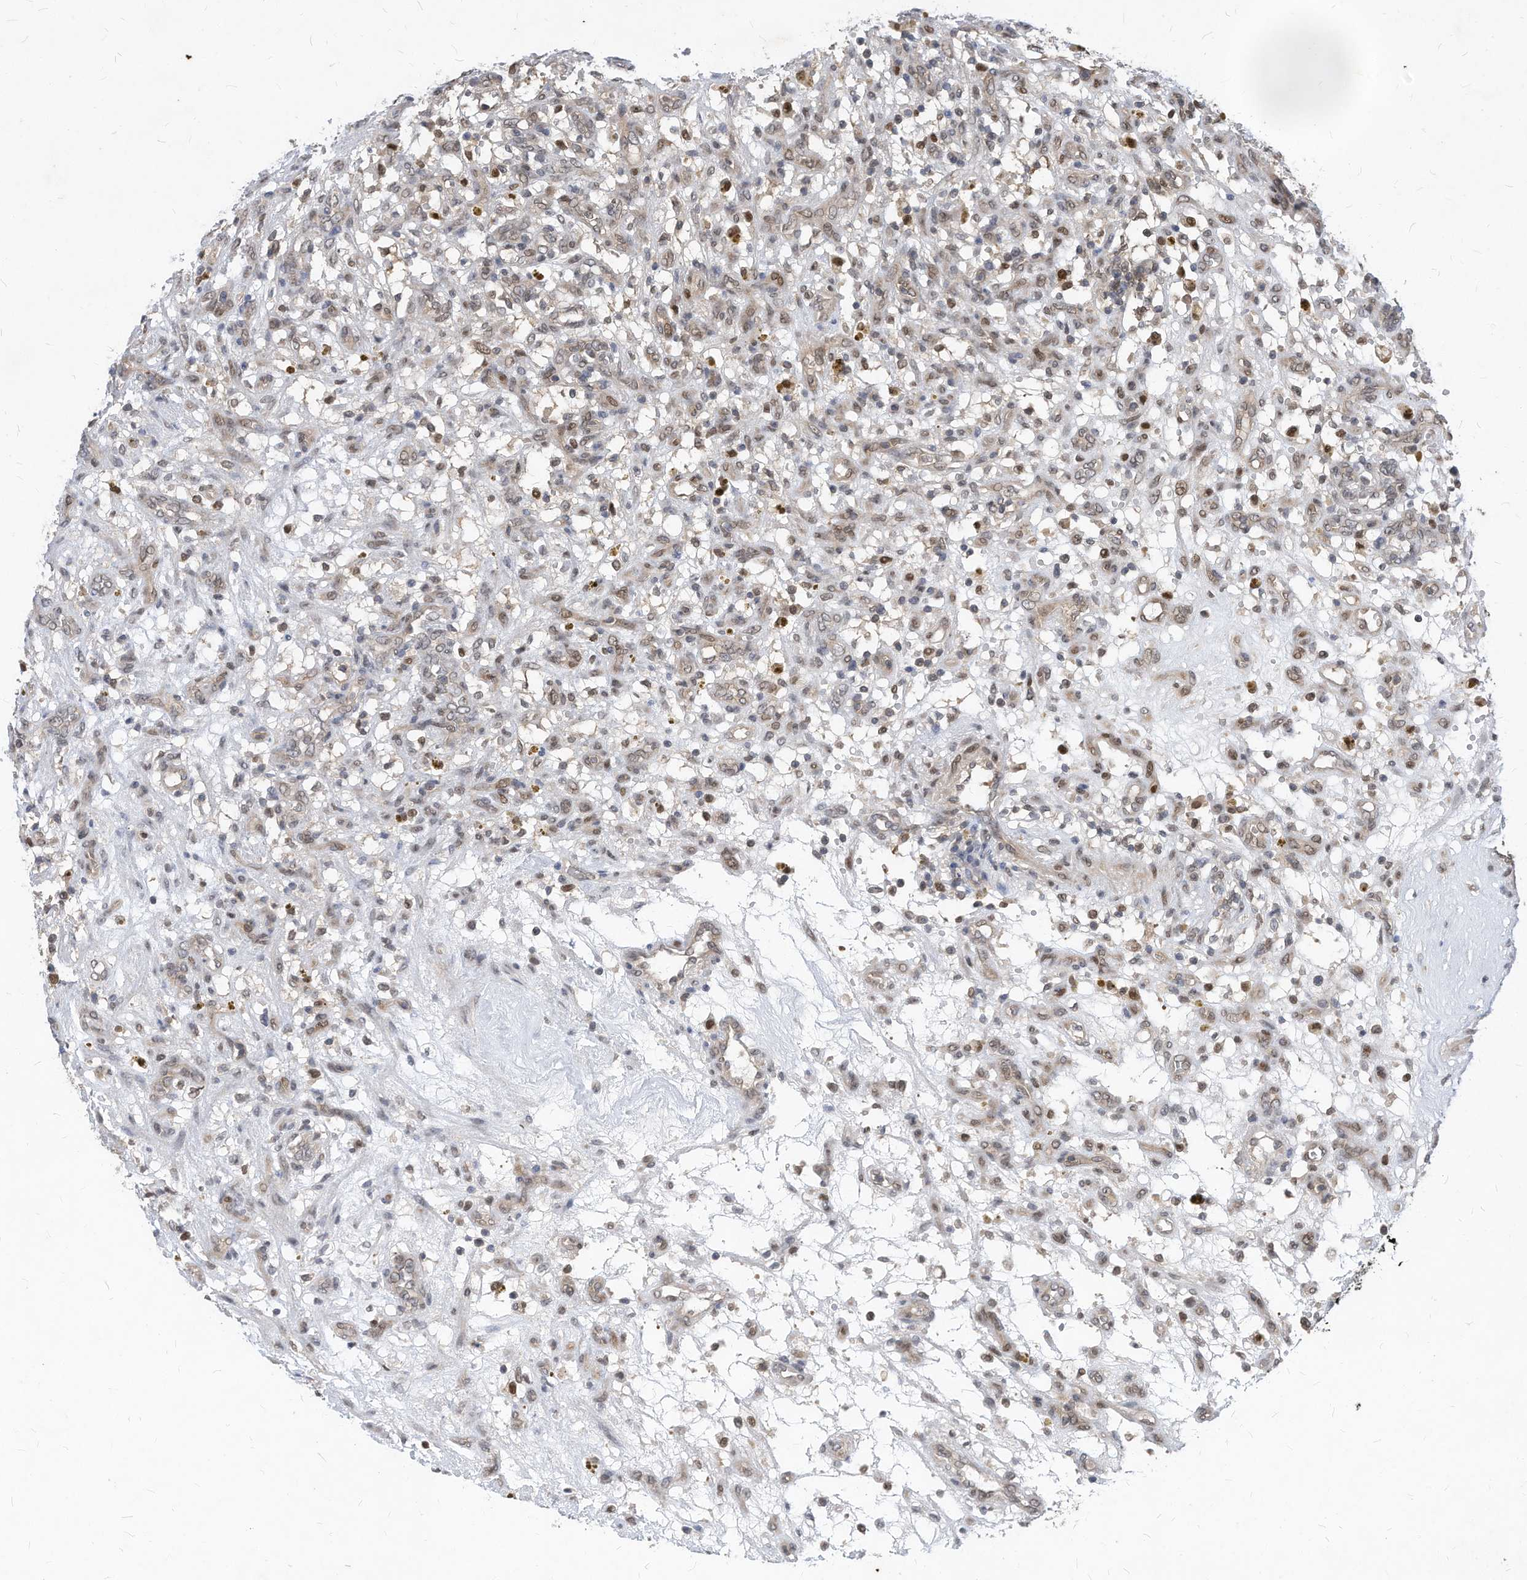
{"staining": {"intensity": "negative", "quantity": "none", "location": "none"}, "tissue": "renal cancer", "cell_type": "Tumor cells", "image_type": "cancer", "snomed": [{"axis": "morphology", "description": "Adenocarcinoma, NOS"}, {"axis": "topography", "description": "Kidney"}], "caption": "The photomicrograph demonstrates no significant positivity in tumor cells of renal adenocarcinoma. (DAB (3,3'-diaminobenzidine) immunohistochemistry (IHC) with hematoxylin counter stain).", "gene": "KPNB1", "patient": {"sex": "female", "age": 57}}